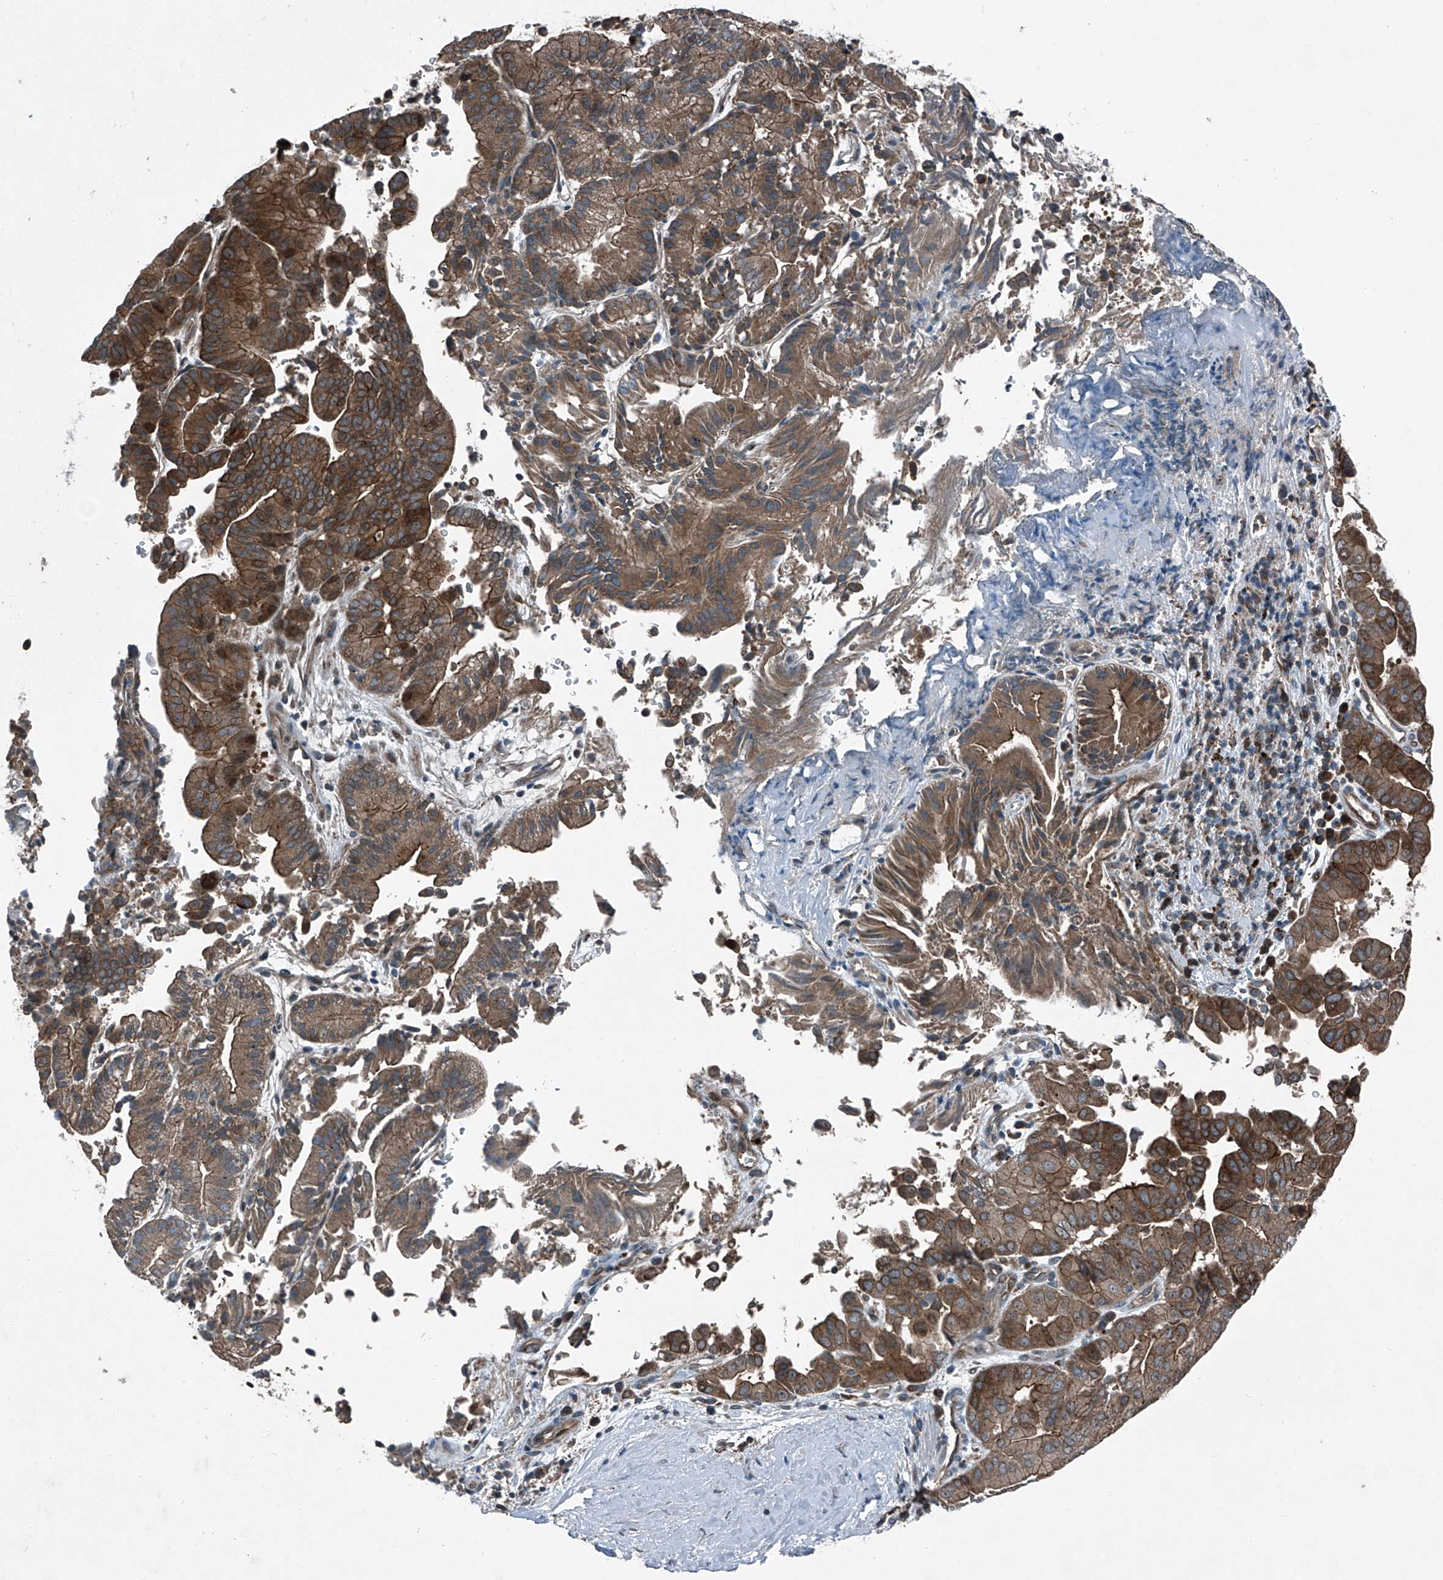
{"staining": {"intensity": "strong", "quantity": ">75%", "location": "cytoplasmic/membranous"}, "tissue": "liver cancer", "cell_type": "Tumor cells", "image_type": "cancer", "snomed": [{"axis": "morphology", "description": "Cholangiocarcinoma"}, {"axis": "topography", "description": "Liver"}], "caption": "This is an image of immunohistochemistry staining of liver cholangiocarcinoma, which shows strong positivity in the cytoplasmic/membranous of tumor cells.", "gene": "SENP2", "patient": {"sex": "female", "age": 75}}